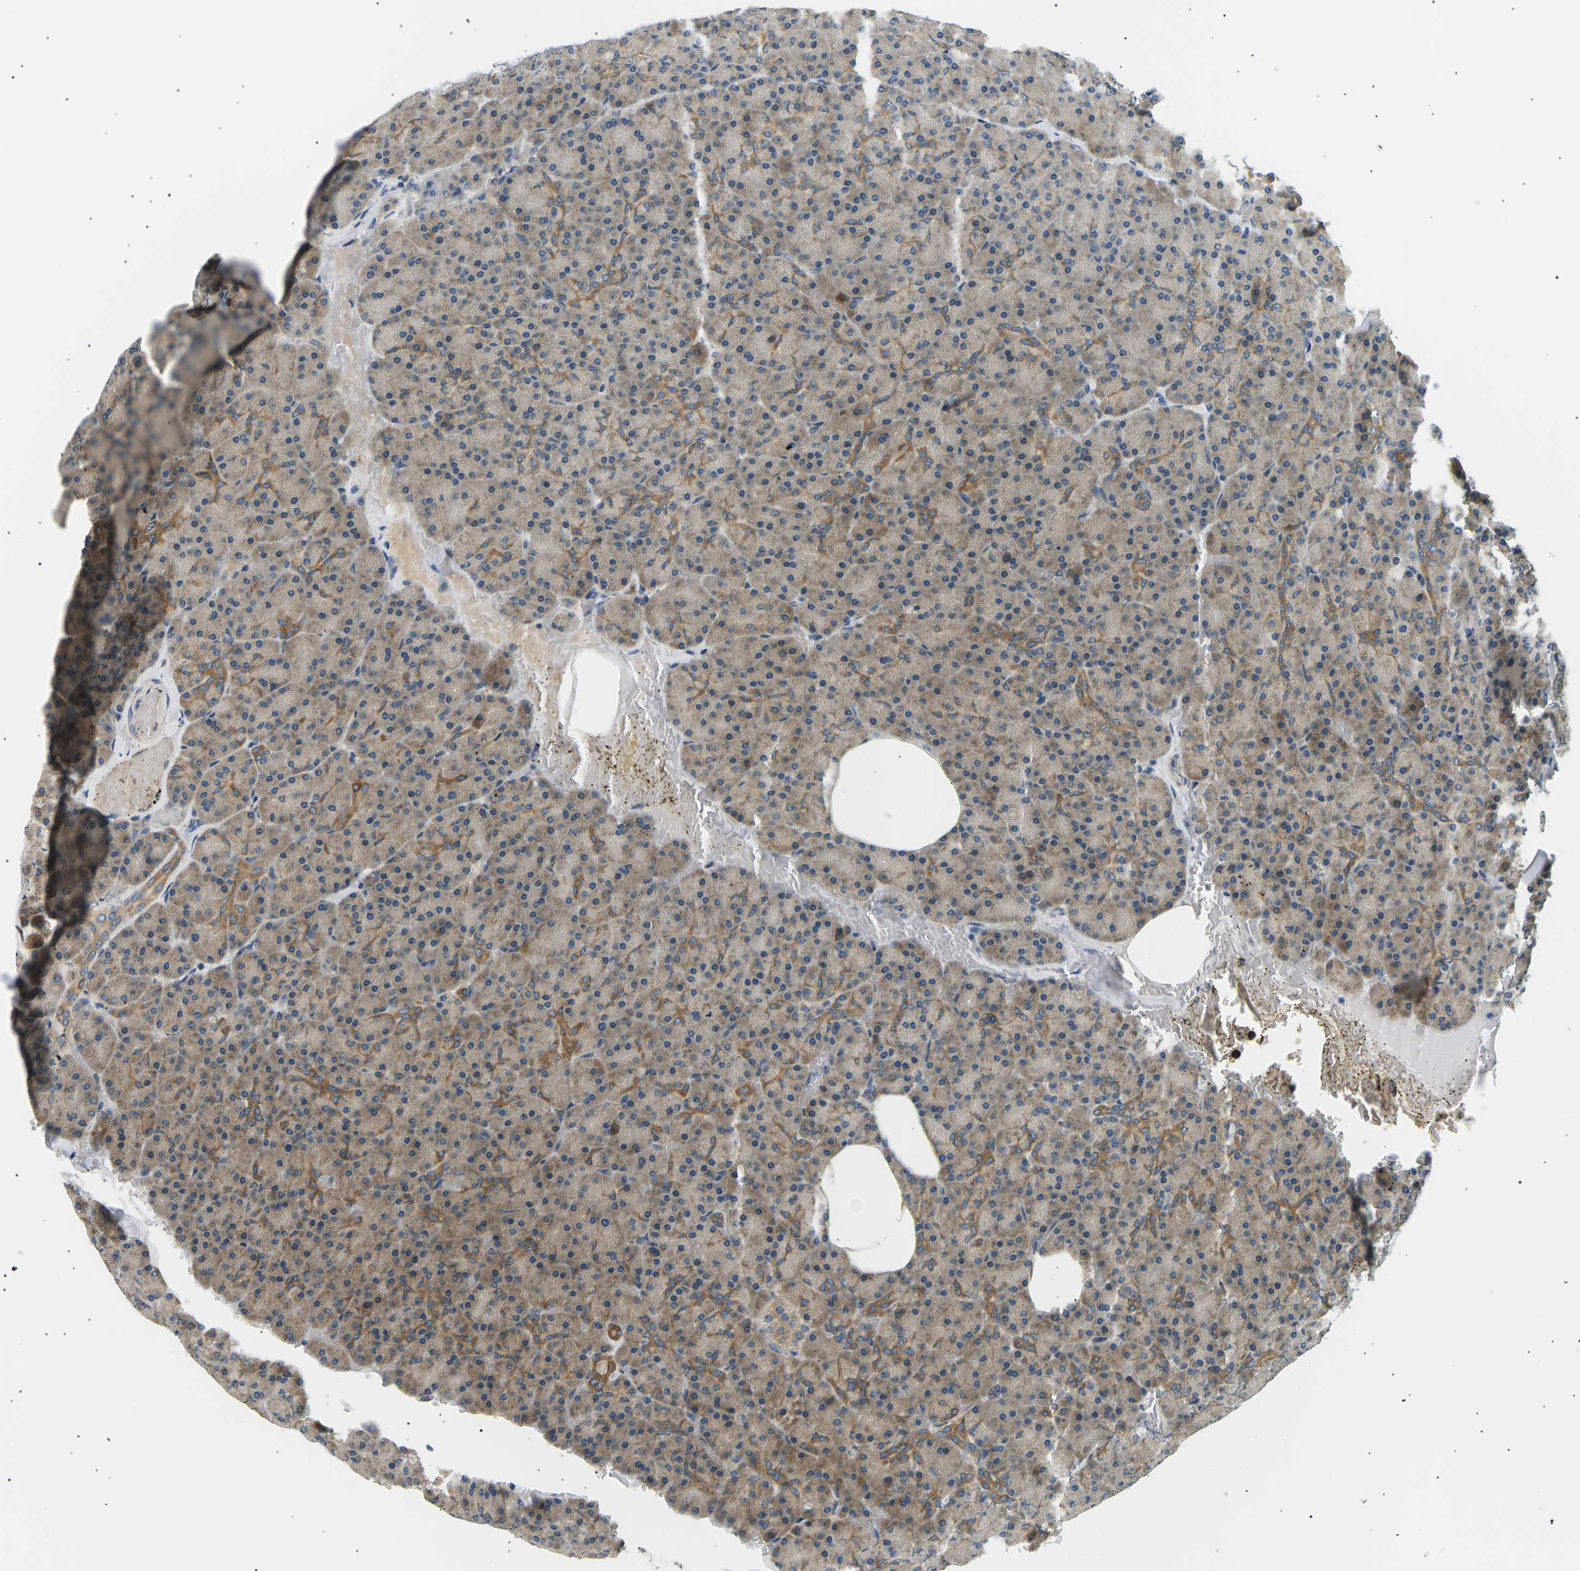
{"staining": {"intensity": "moderate", "quantity": "<25%", "location": "cytoplasmic/membranous"}, "tissue": "pancreas", "cell_type": "Exocrine glandular cells", "image_type": "normal", "snomed": [{"axis": "morphology", "description": "Normal tissue, NOS"}, {"axis": "topography", "description": "Pancreas"}], "caption": "Pancreas stained with DAB IHC exhibits low levels of moderate cytoplasmic/membranous positivity in approximately <25% of exocrine glandular cells. (brown staining indicates protein expression, while blue staining denotes nuclei).", "gene": "TBC1D8", "patient": {"sex": "female", "age": 35}}